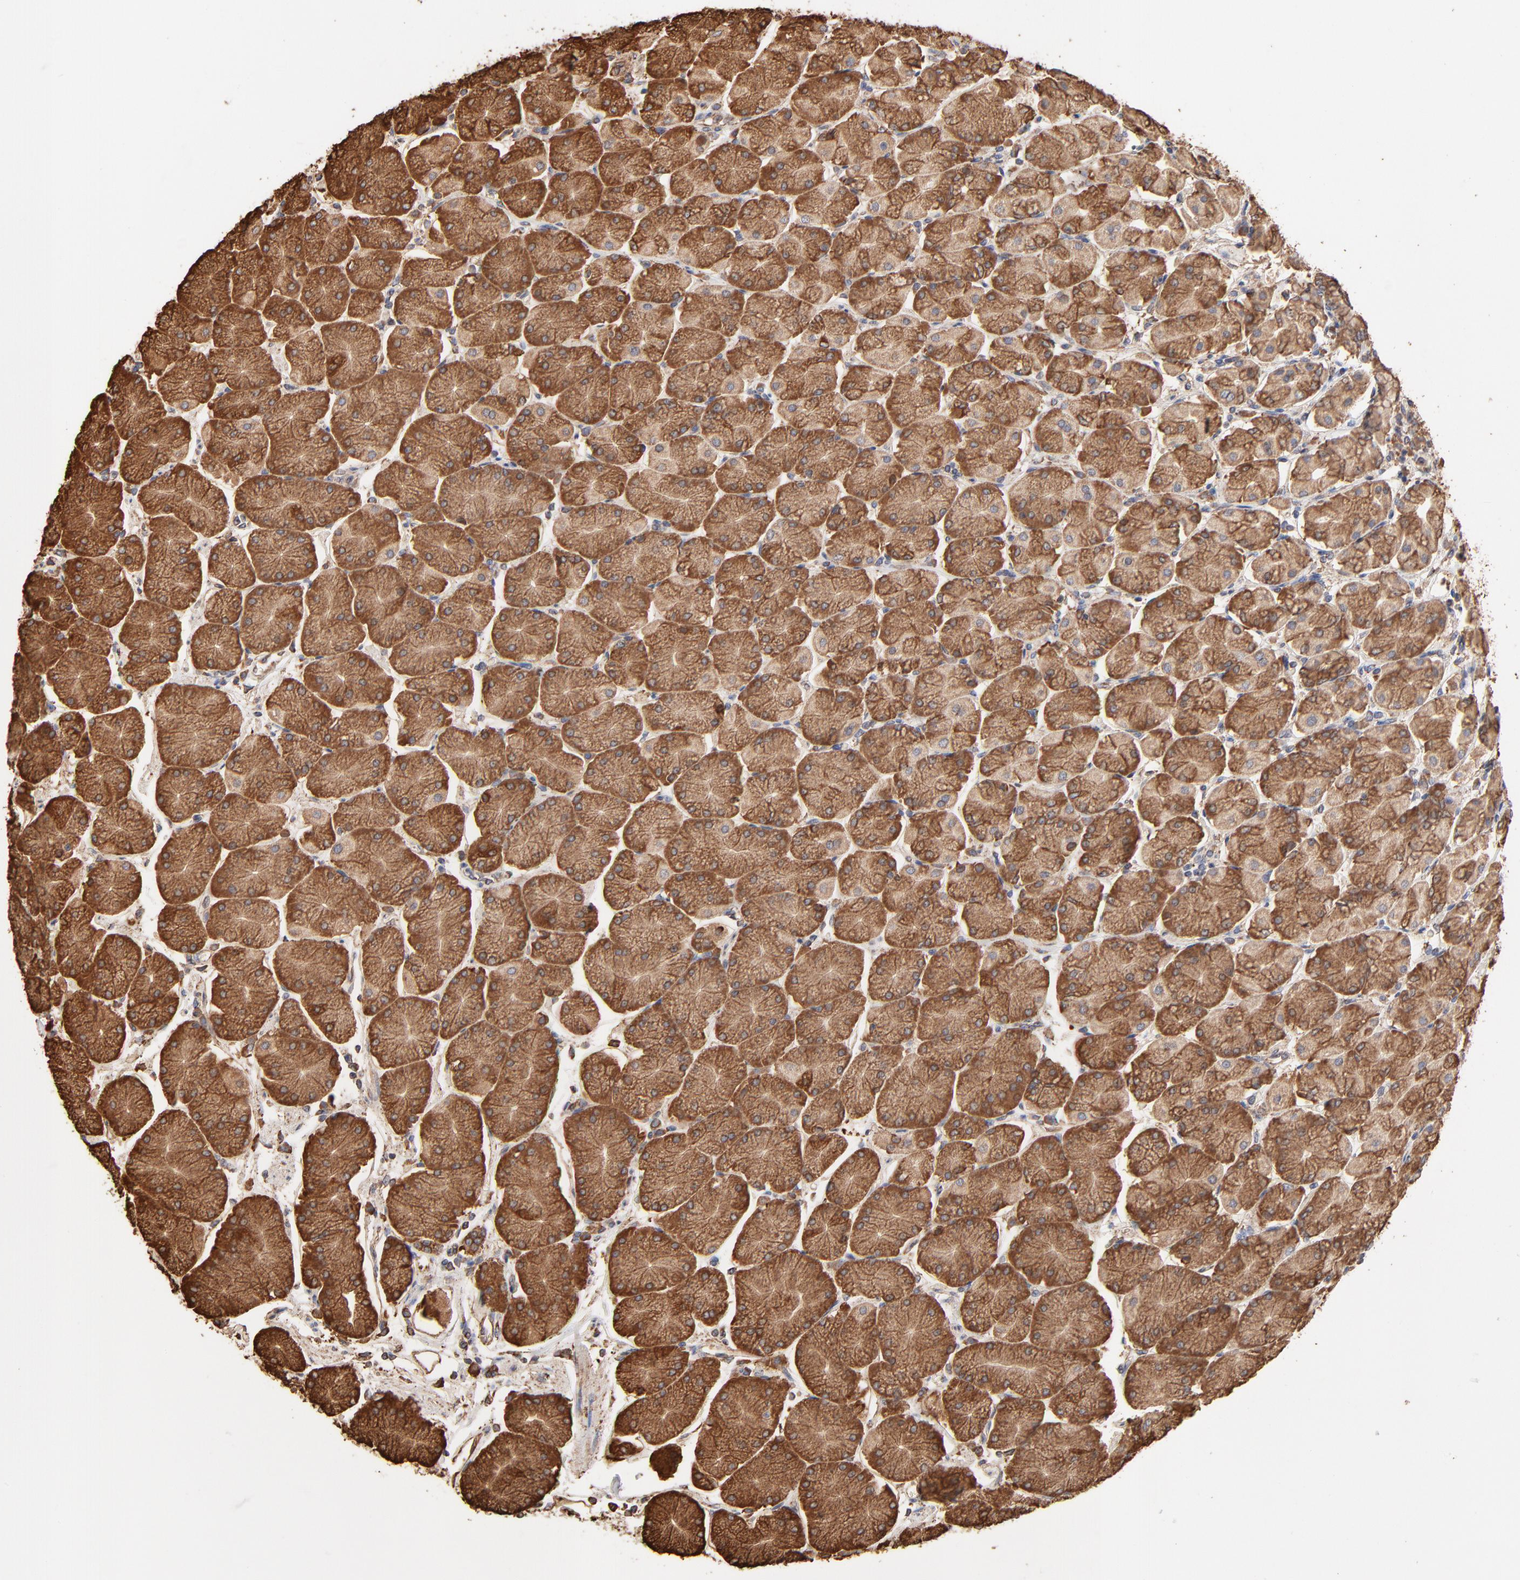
{"staining": {"intensity": "moderate", "quantity": ">75%", "location": "cytoplasmic/membranous"}, "tissue": "stomach", "cell_type": "Glandular cells", "image_type": "normal", "snomed": [{"axis": "morphology", "description": "Normal tissue, NOS"}, {"axis": "topography", "description": "Stomach, upper"}, {"axis": "topography", "description": "Stomach"}], "caption": "Unremarkable stomach exhibits moderate cytoplasmic/membranous expression in about >75% of glandular cells, visualized by immunohistochemistry.", "gene": "PDIA3", "patient": {"sex": "male", "age": 76}}